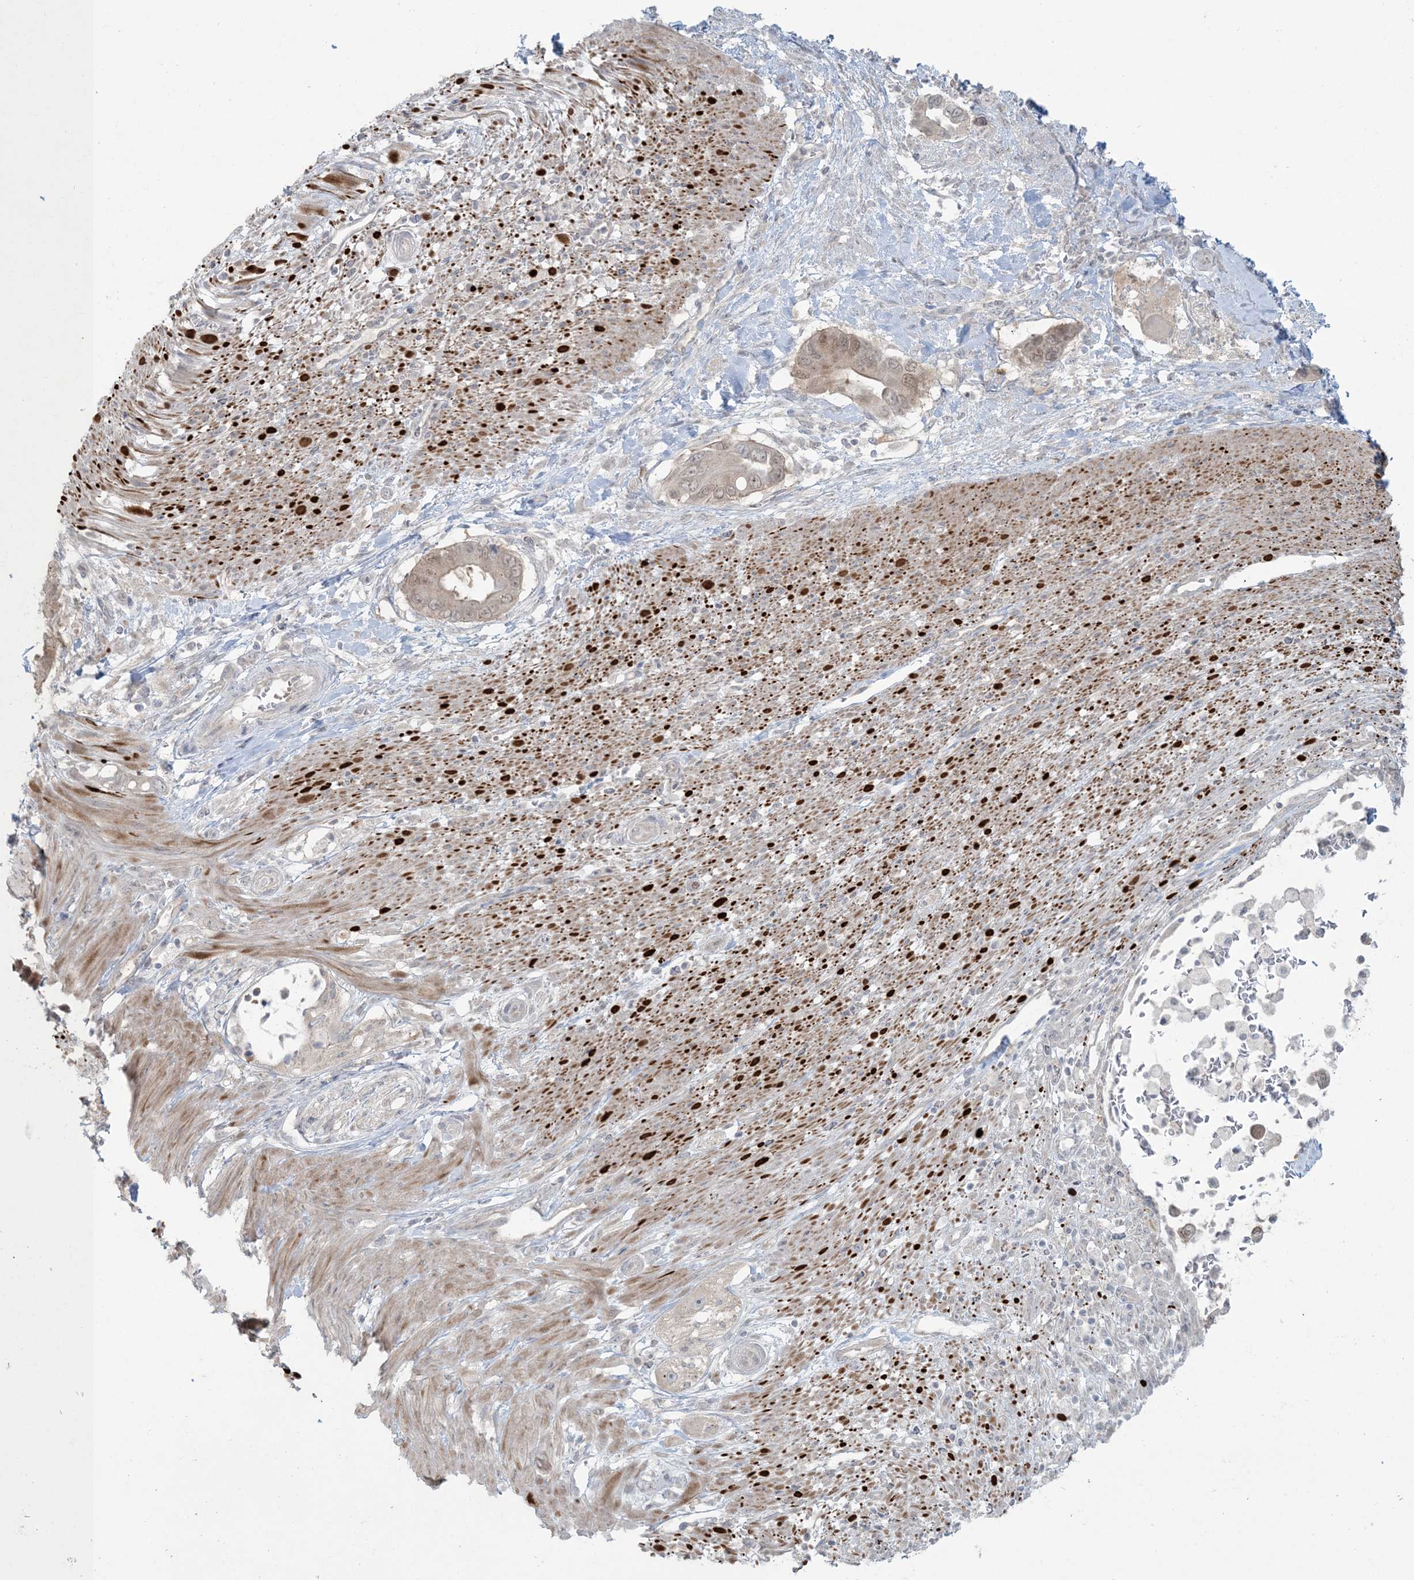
{"staining": {"intensity": "weak", "quantity": "<25%", "location": "nuclear"}, "tissue": "pancreatic cancer", "cell_type": "Tumor cells", "image_type": "cancer", "snomed": [{"axis": "morphology", "description": "Adenocarcinoma, NOS"}, {"axis": "topography", "description": "Pancreas"}], "caption": "Immunohistochemical staining of pancreatic adenocarcinoma demonstrates no significant expression in tumor cells.", "gene": "NRBP2", "patient": {"sex": "male", "age": 68}}